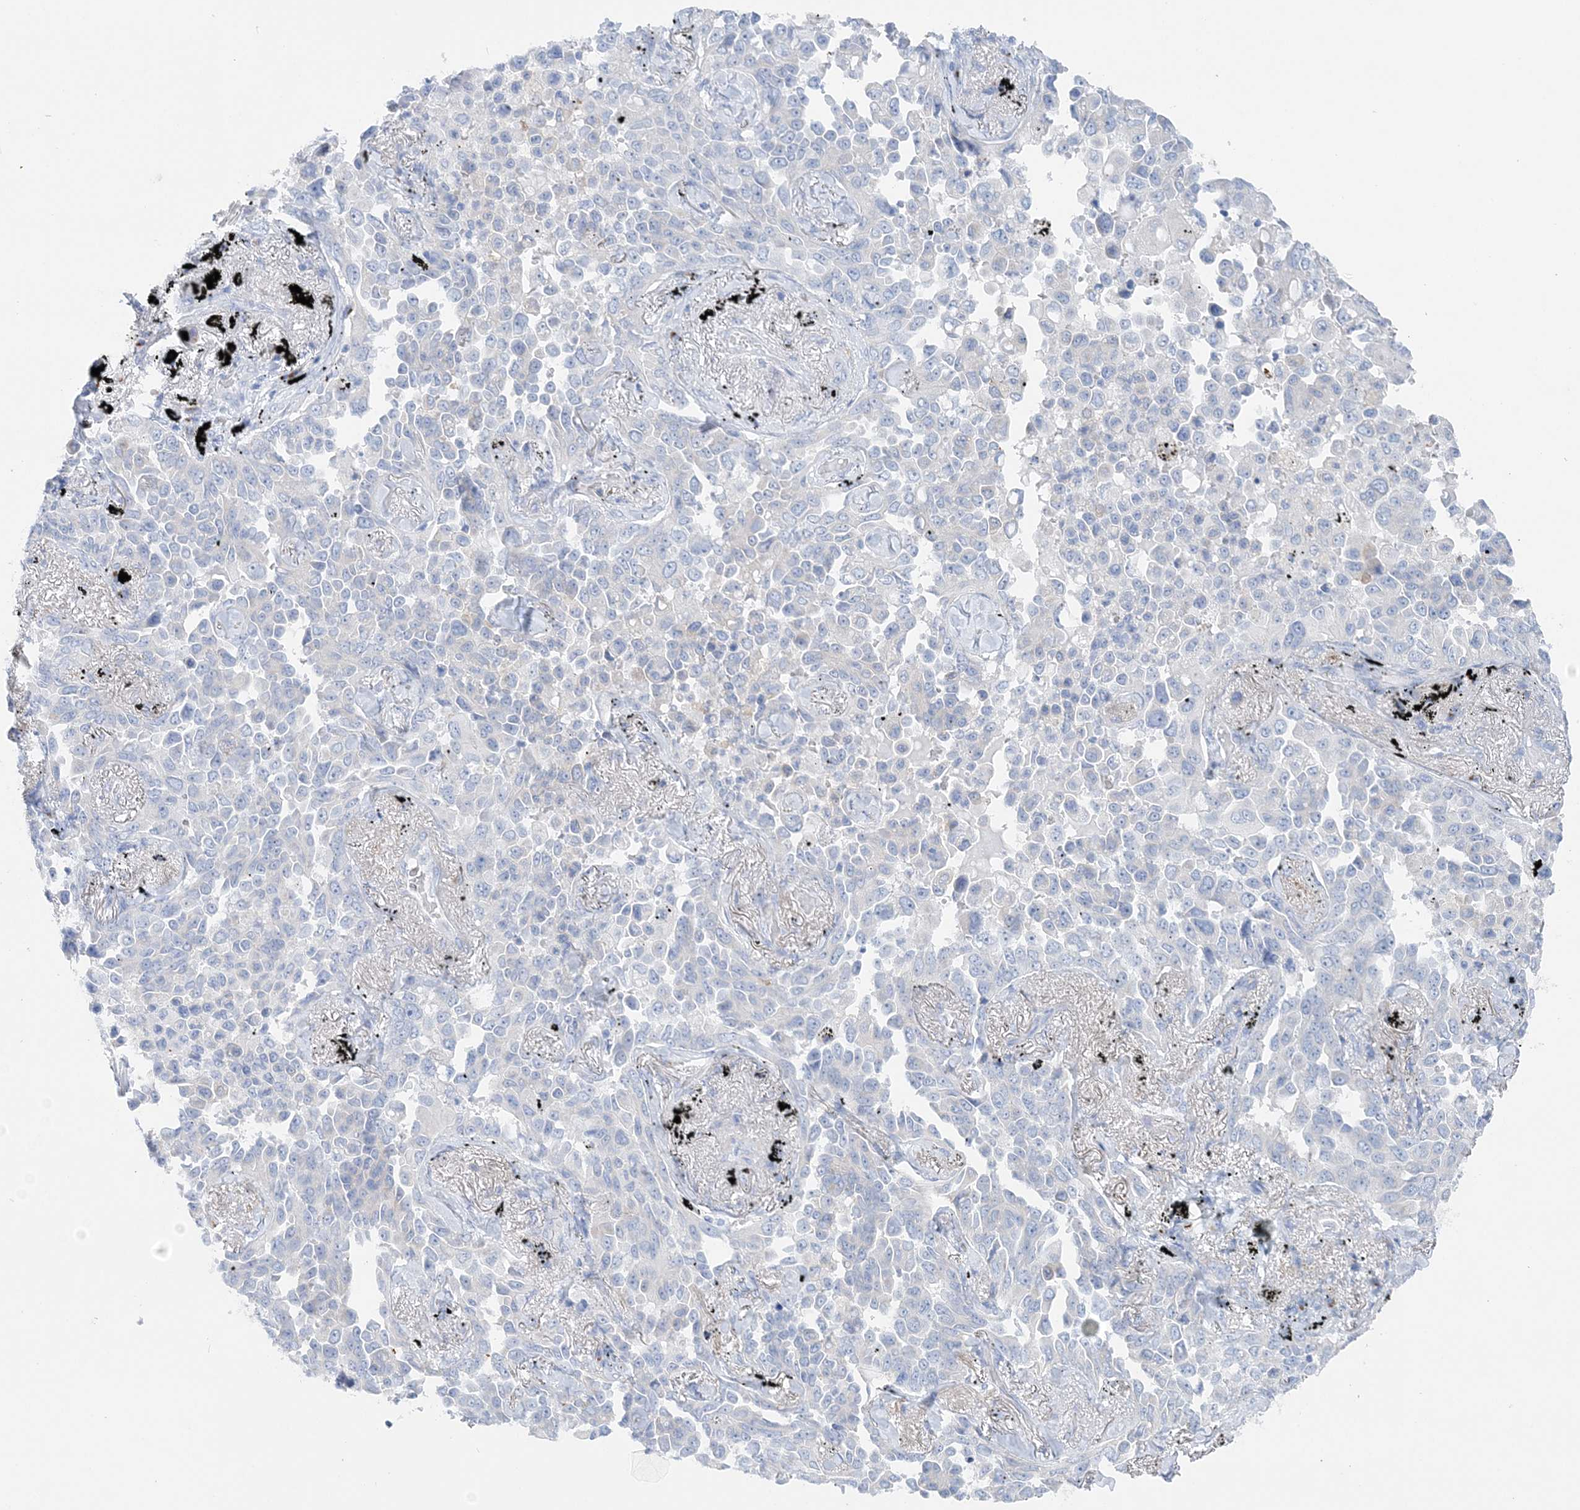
{"staining": {"intensity": "negative", "quantity": "none", "location": "none"}, "tissue": "lung cancer", "cell_type": "Tumor cells", "image_type": "cancer", "snomed": [{"axis": "morphology", "description": "Adenocarcinoma, NOS"}, {"axis": "topography", "description": "Lung"}], "caption": "Lung adenocarcinoma stained for a protein using immunohistochemistry (IHC) shows no positivity tumor cells.", "gene": "SLC5A6", "patient": {"sex": "female", "age": 67}}